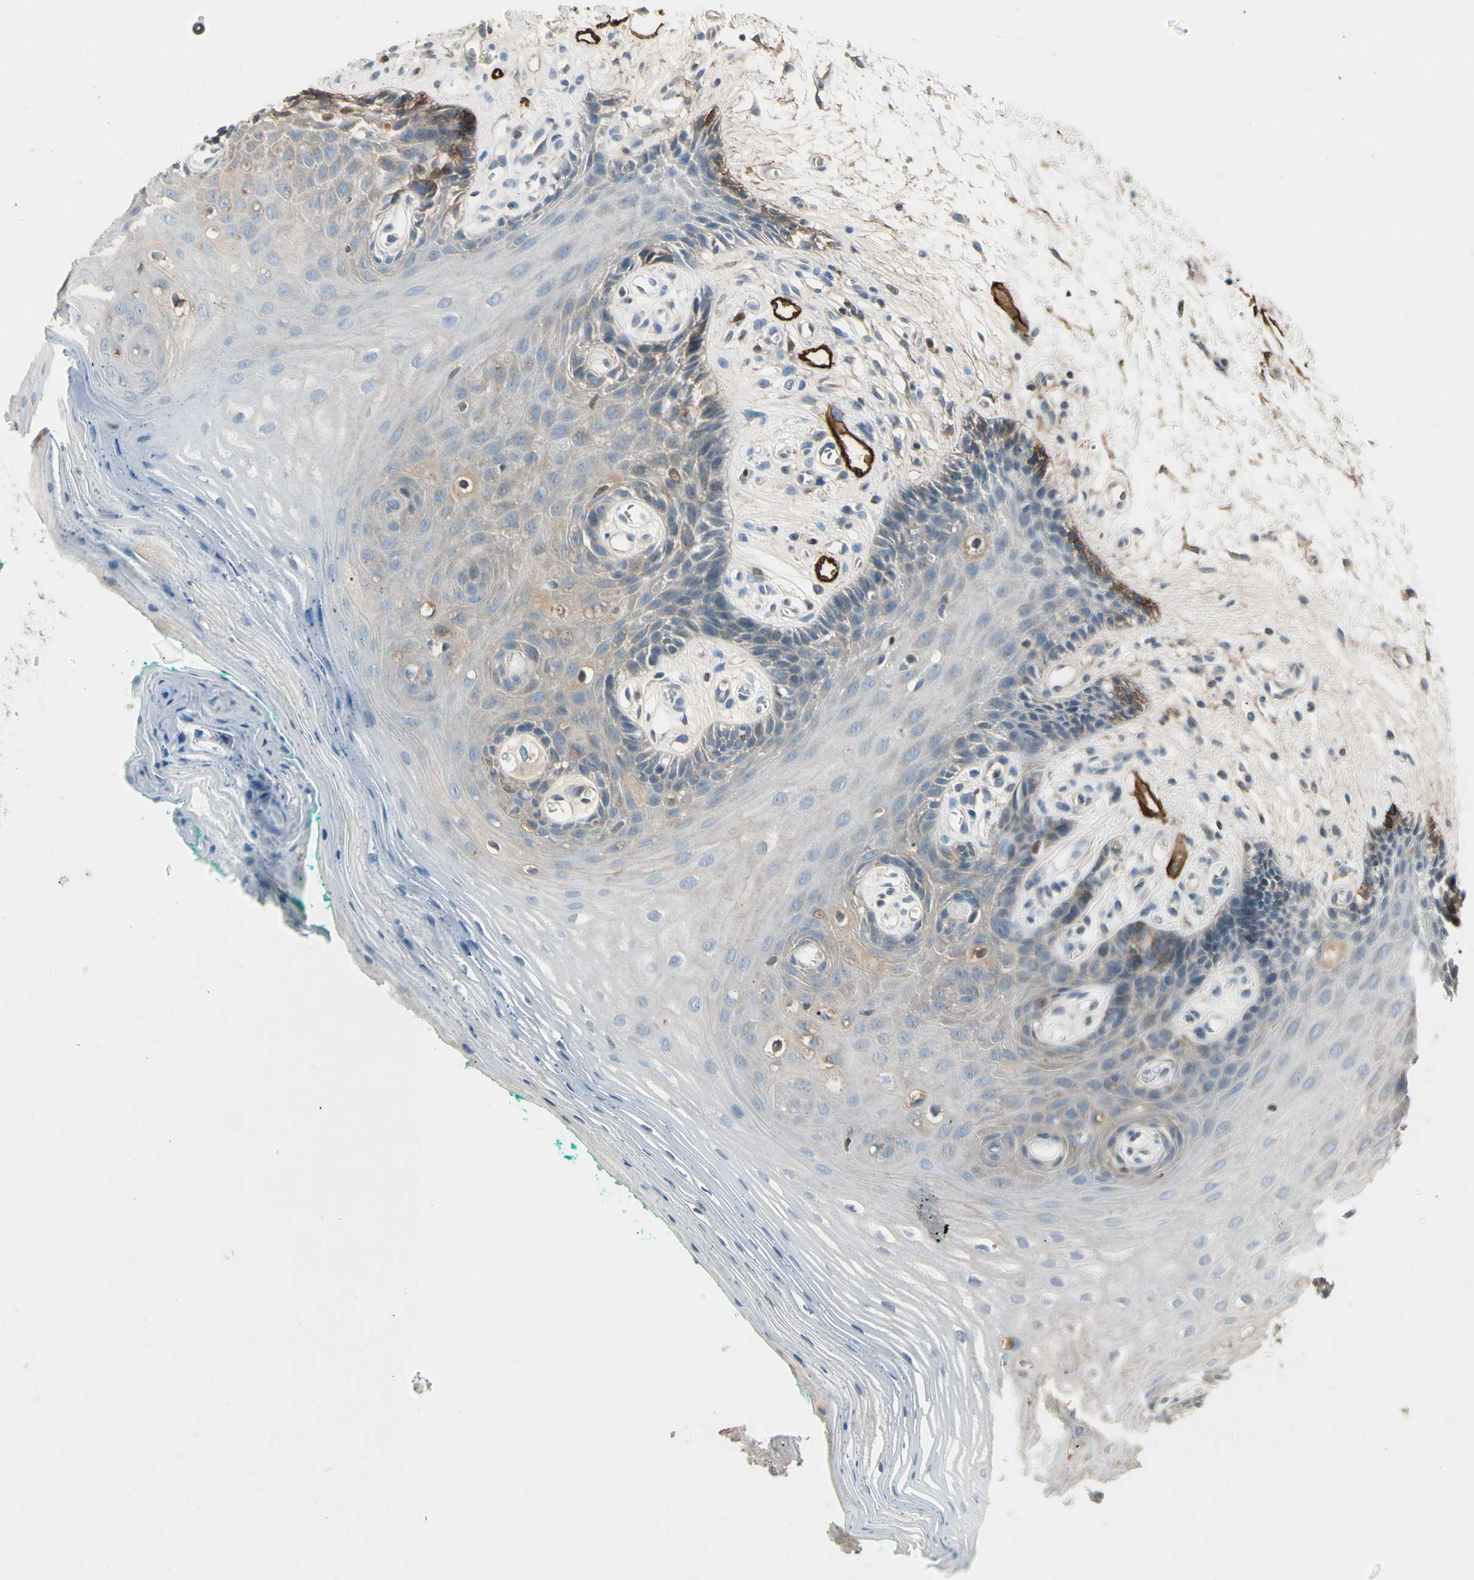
{"staining": {"intensity": "moderate", "quantity": "<25%", "location": "cytoplasmic/membranous"}, "tissue": "oral mucosa", "cell_type": "Squamous epithelial cells", "image_type": "normal", "snomed": [{"axis": "morphology", "description": "Normal tissue, NOS"}, {"axis": "topography", "description": "Skeletal muscle"}, {"axis": "topography", "description": "Oral tissue"}, {"axis": "topography", "description": "Peripheral nerve tissue"}], "caption": "Immunohistochemistry (IHC) photomicrograph of benign oral mucosa: human oral mucosa stained using immunohistochemistry (IHC) demonstrates low levels of moderate protein expression localized specifically in the cytoplasmic/membranous of squamous epithelial cells, appearing as a cytoplasmic/membranous brown color.", "gene": "PDPN", "patient": {"sex": "female", "age": 84}}